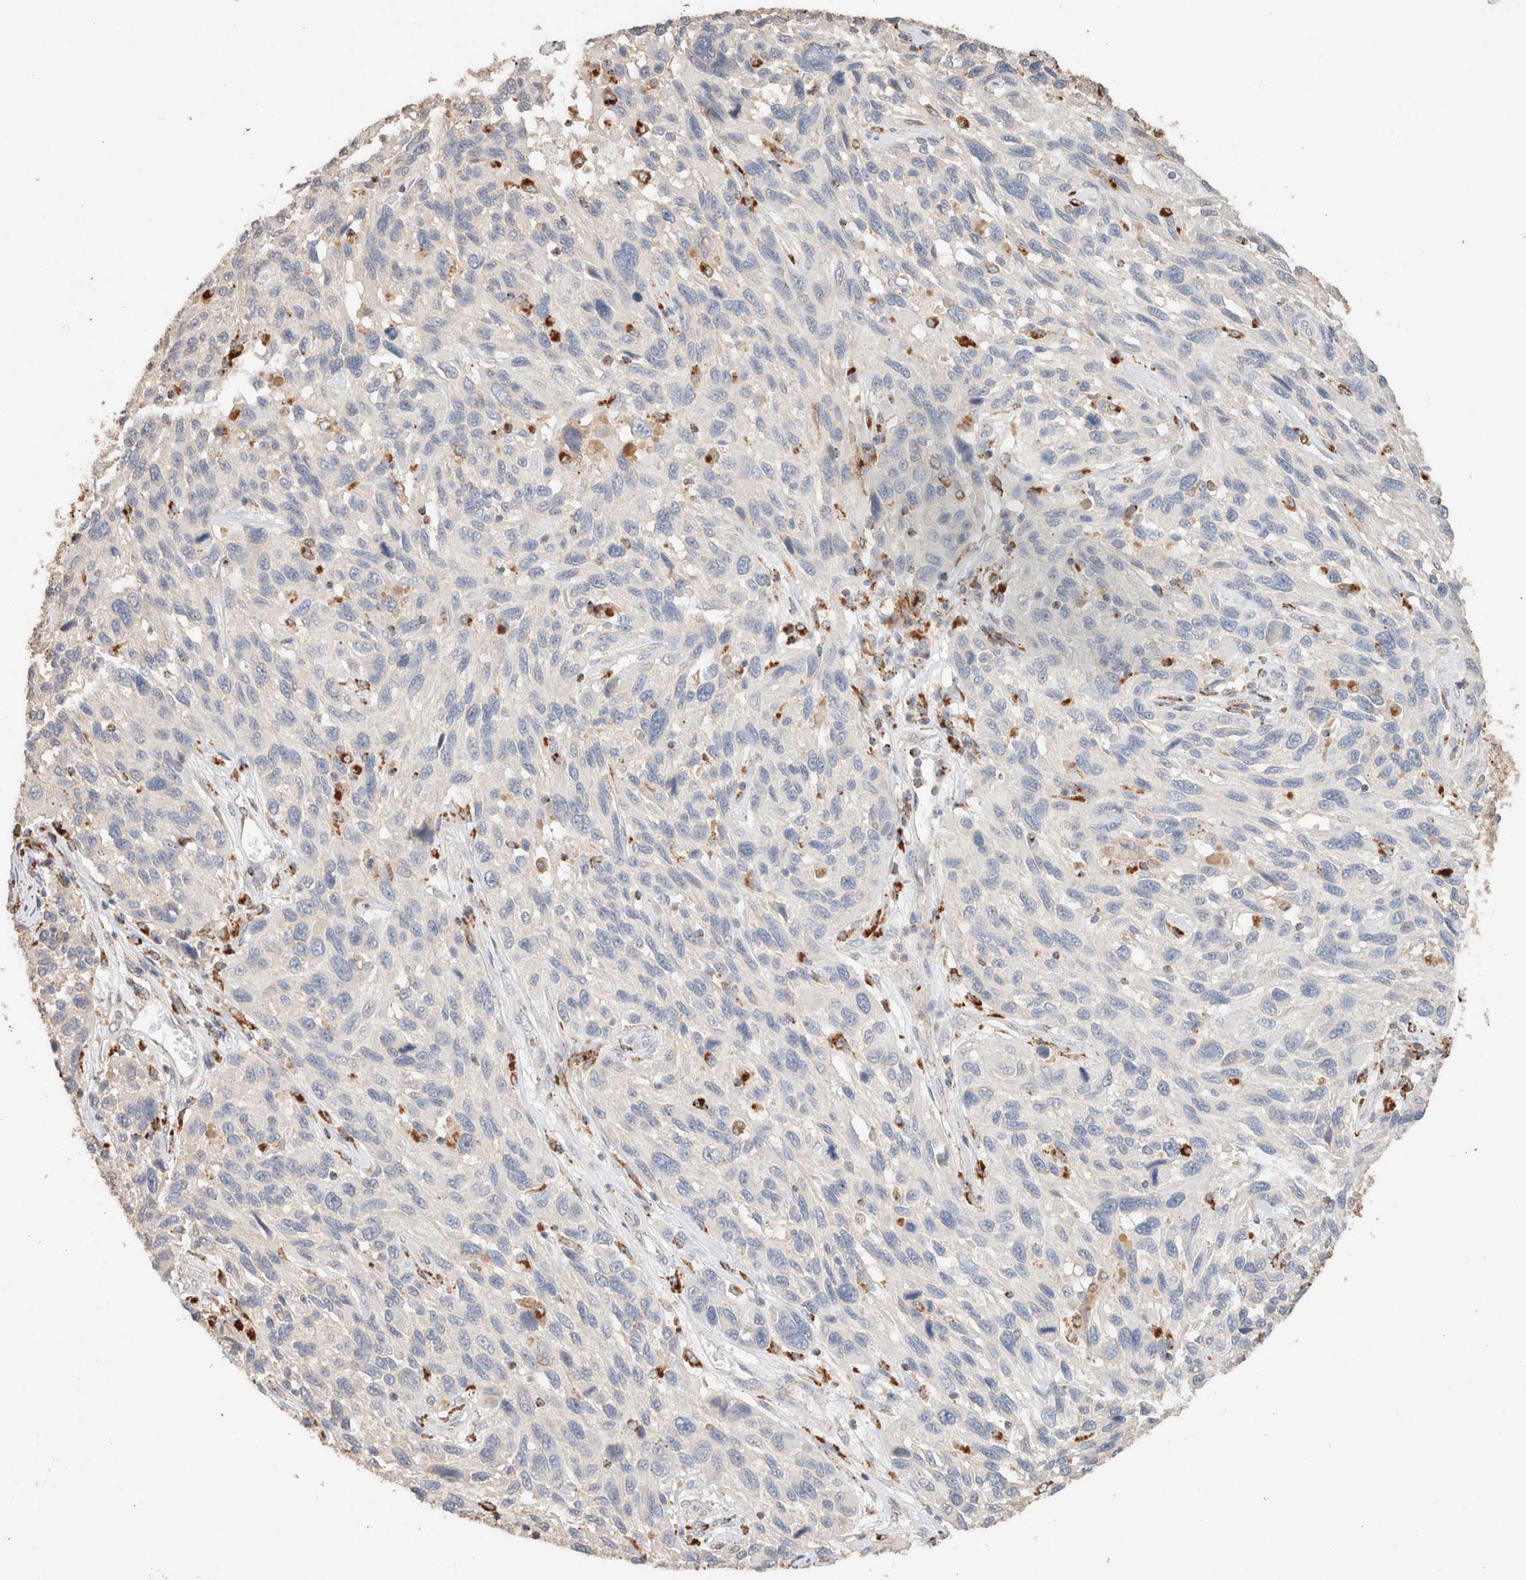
{"staining": {"intensity": "negative", "quantity": "none", "location": "none"}, "tissue": "melanoma", "cell_type": "Tumor cells", "image_type": "cancer", "snomed": [{"axis": "morphology", "description": "Malignant melanoma, NOS"}, {"axis": "topography", "description": "Skin"}], "caption": "The photomicrograph exhibits no significant staining in tumor cells of melanoma.", "gene": "CTSC", "patient": {"sex": "male", "age": 53}}